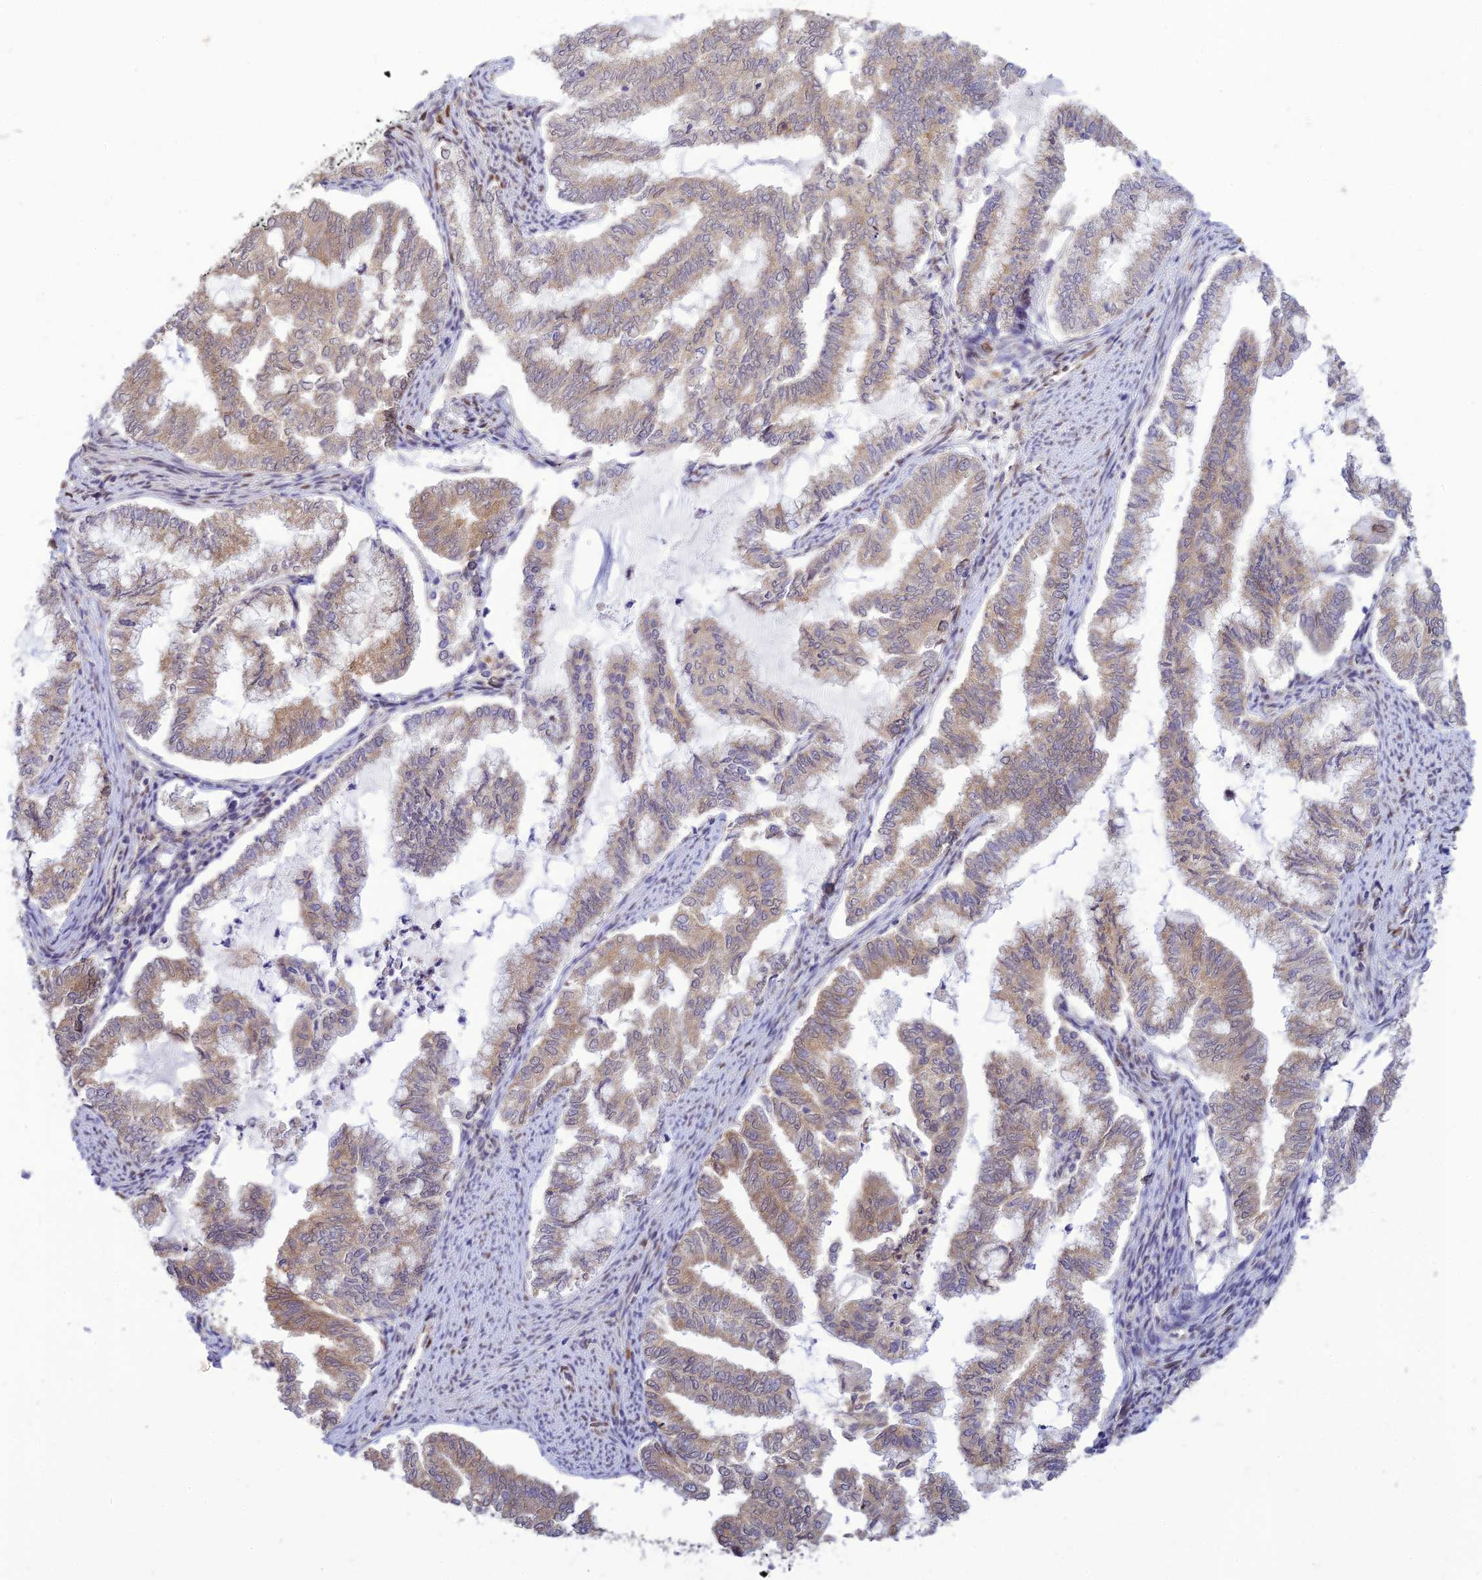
{"staining": {"intensity": "weak", "quantity": "25%-75%", "location": "cytoplasmic/membranous"}, "tissue": "endometrial cancer", "cell_type": "Tumor cells", "image_type": "cancer", "snomed": [{"axis": "morphology", "description": "Adenocarcinoma, NOS"}, {"axis": "topography", "description": "Endometrium"}], "caption": "This photomicrograph displays IHC staining of adenocarcinoma (endometrial), with low weak cytoplasmic/membranous positivity in about 25%-75% of tumor cells.", "gene": "SKIC8", "patient": {"sex": "female", "age": 79}}